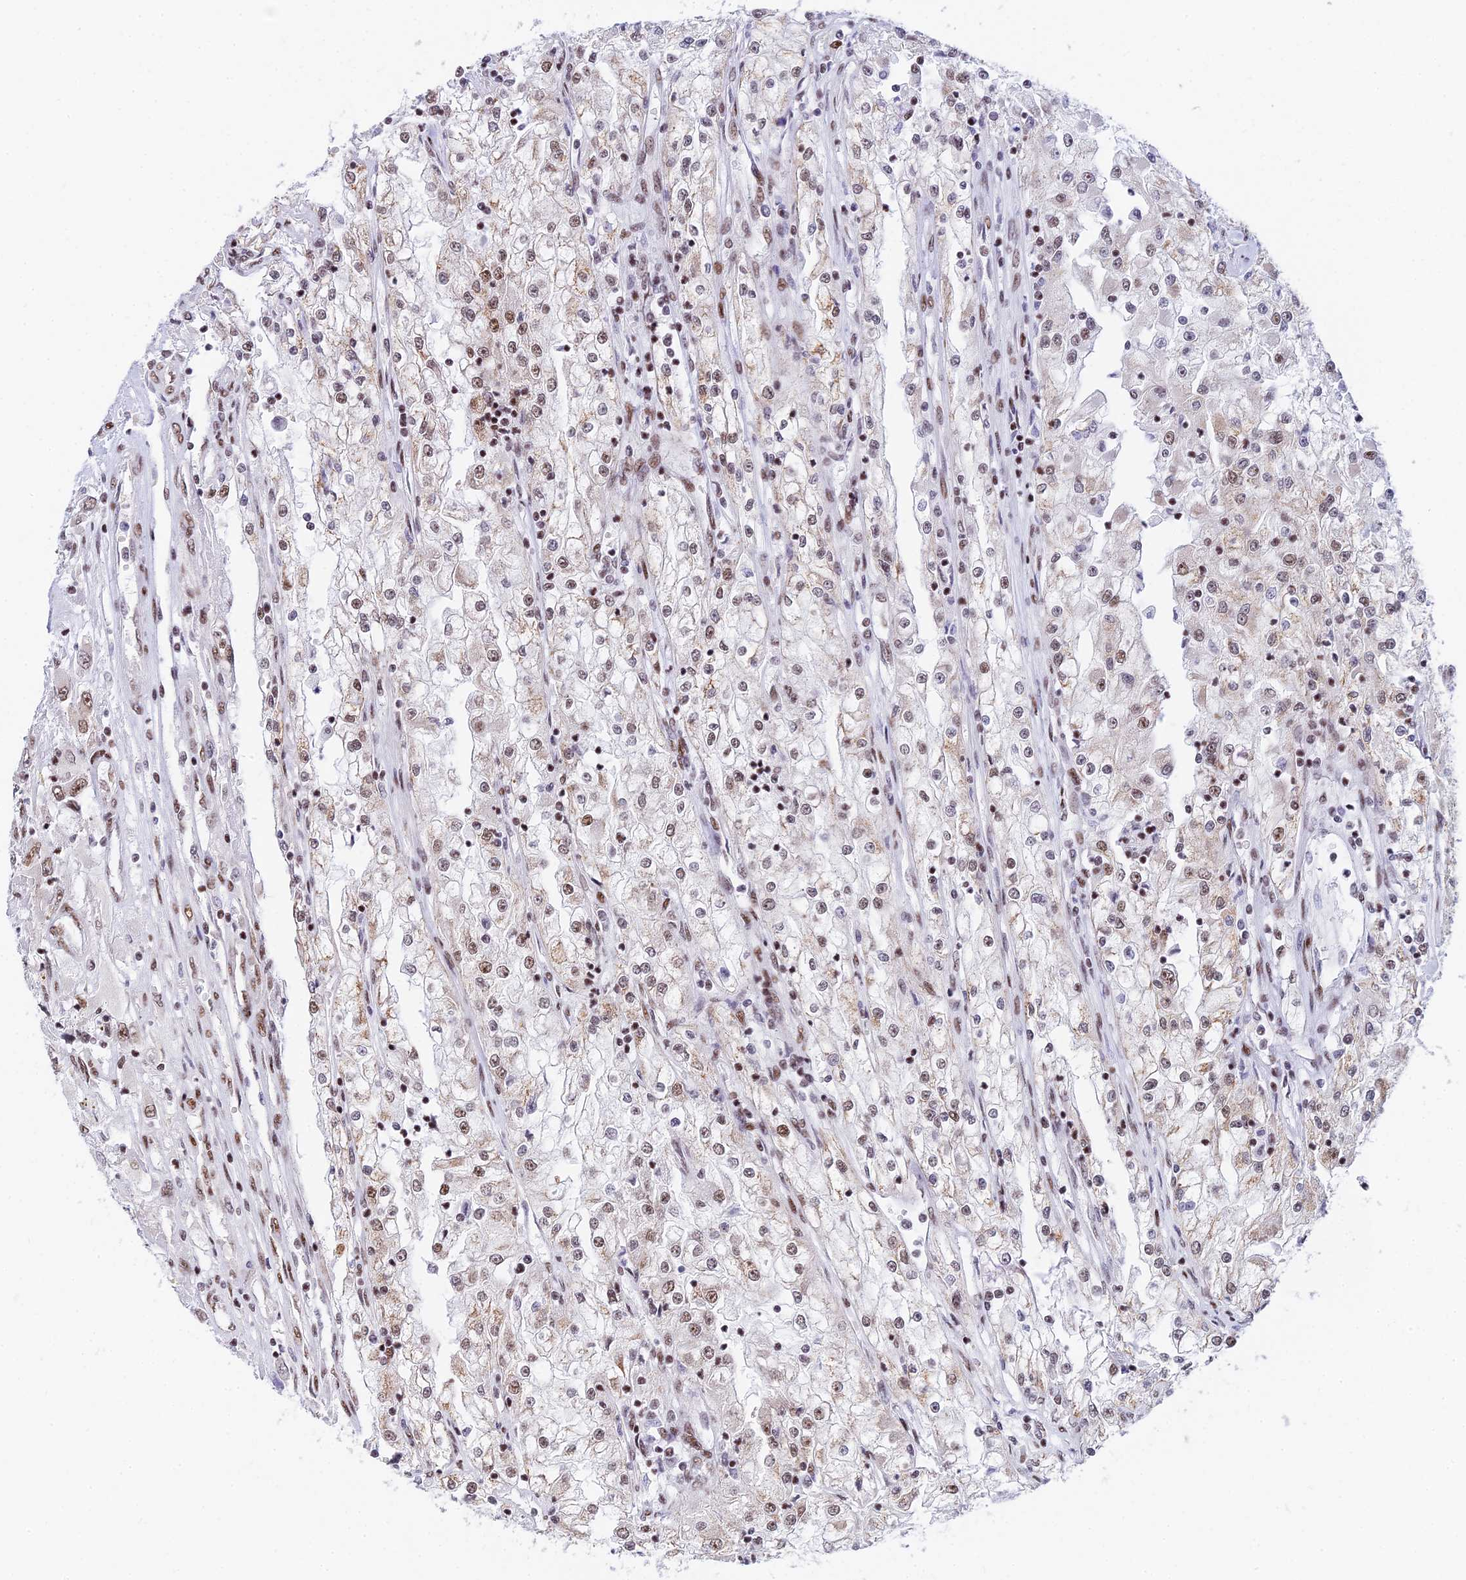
{"staining": {"intensity": "moderate", "quantity": "25%-75%", "location": "nuclear"}, "tissue": "renal cancer", "cell_type": "Tumor cells", "image_type": "cancer", "snomed": [{"axis": "morphology", "description": "Adenocarcinoma, NOS"}, {"axis": "topography", "description": "Kidney"}], "caption": "Immunohistochemistry (IHC) micrograph of neoplastic tissue: human renal cancer stained using immunohistochemistry exhibits medium levels of moderate protein expression localized specifically in the nuclear of tumor cells, appearing as a nuclear brown color.", "gene": "USP22", "patient": {"sex": "female", "age": 52}}